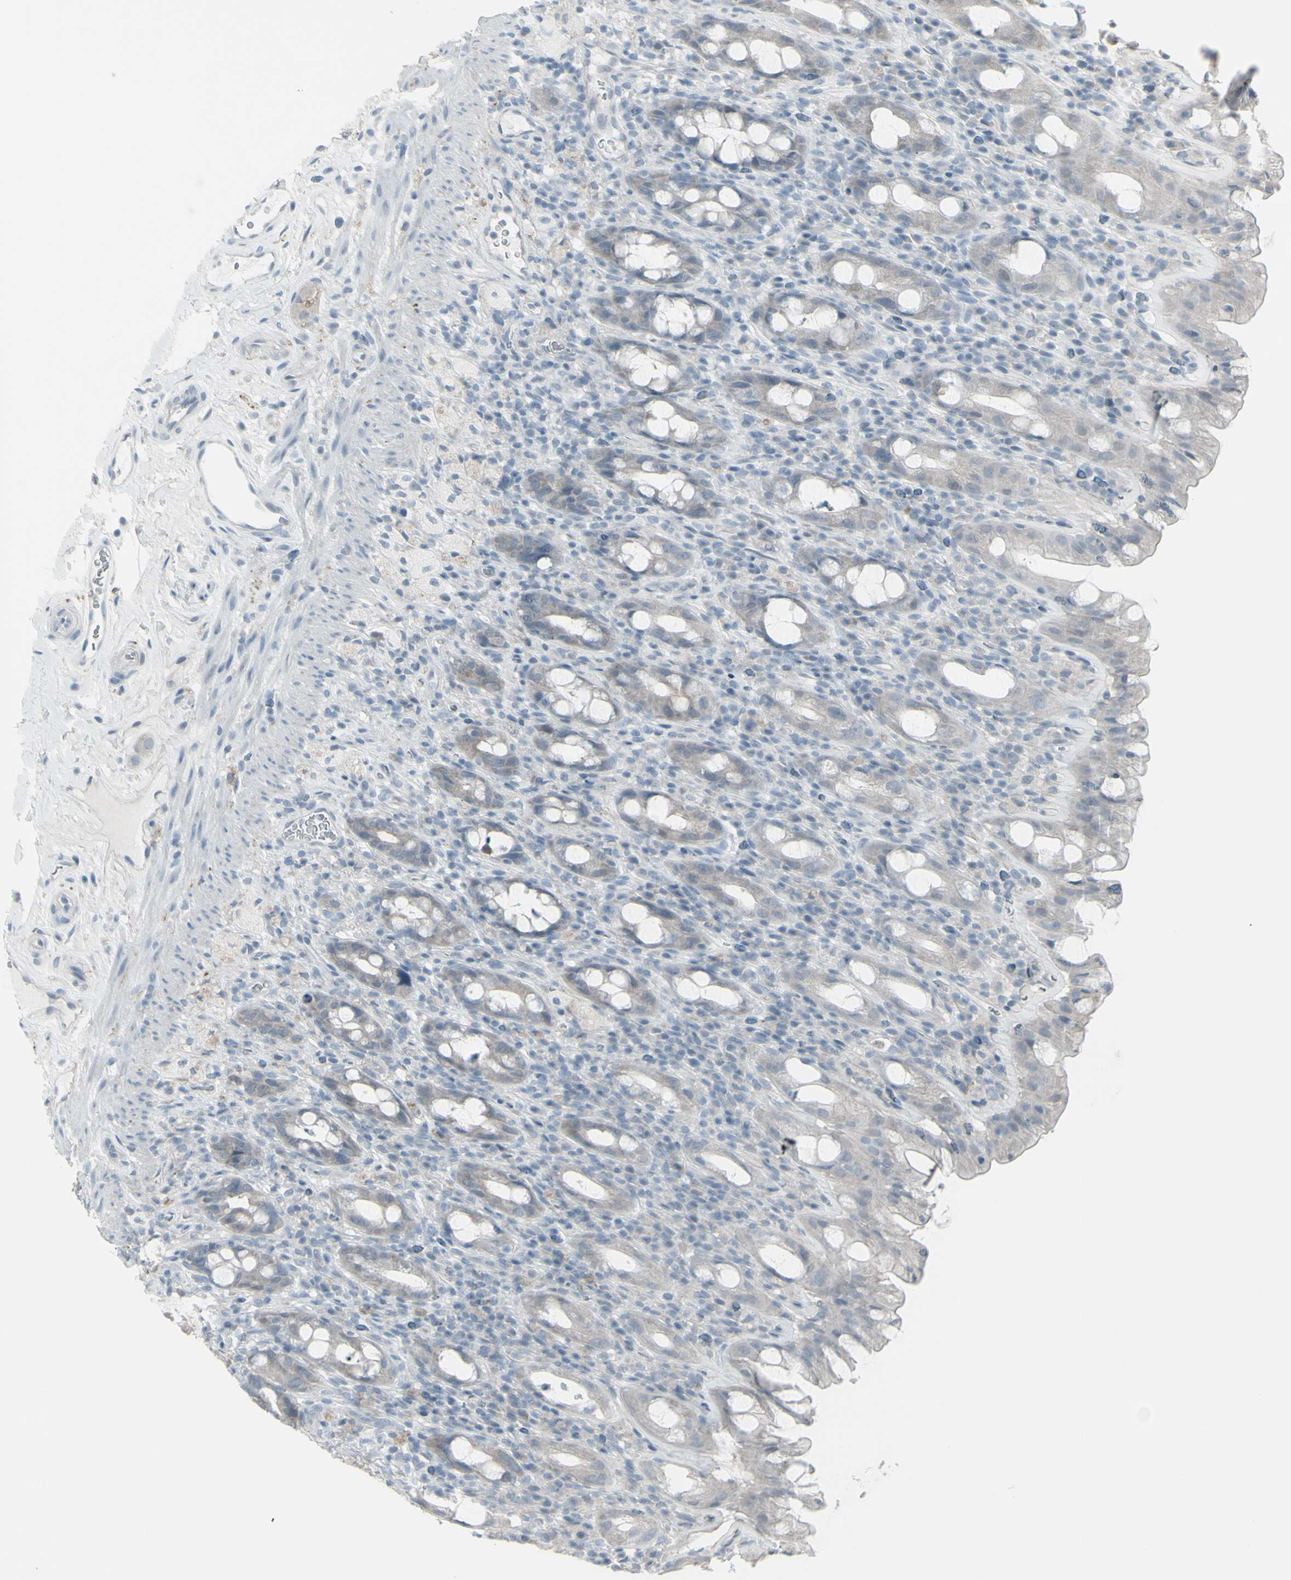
{"staining": {"intensity": "negative", "quantity": "none", "location": "none"}, "tissue": "rectum", "cell_type": "Glandular cells", "image_type": "normal", "snomed": [{"axis": "morphology", "description": "Normal tissue, NOS"}, {"axis": "topography", "description": "Rectum"}], "caption": "IHC of normal human rectum shows no positivity in glandular cells. (Stains: DAB (3,3'-diaminobenzidine) immunohistochemistry with hematoxylin counter stain, Microscopy: brightfield microscopy at high magnification).", "gene": "RAB3A", "patient": {"sex": "male", "age": 44}}